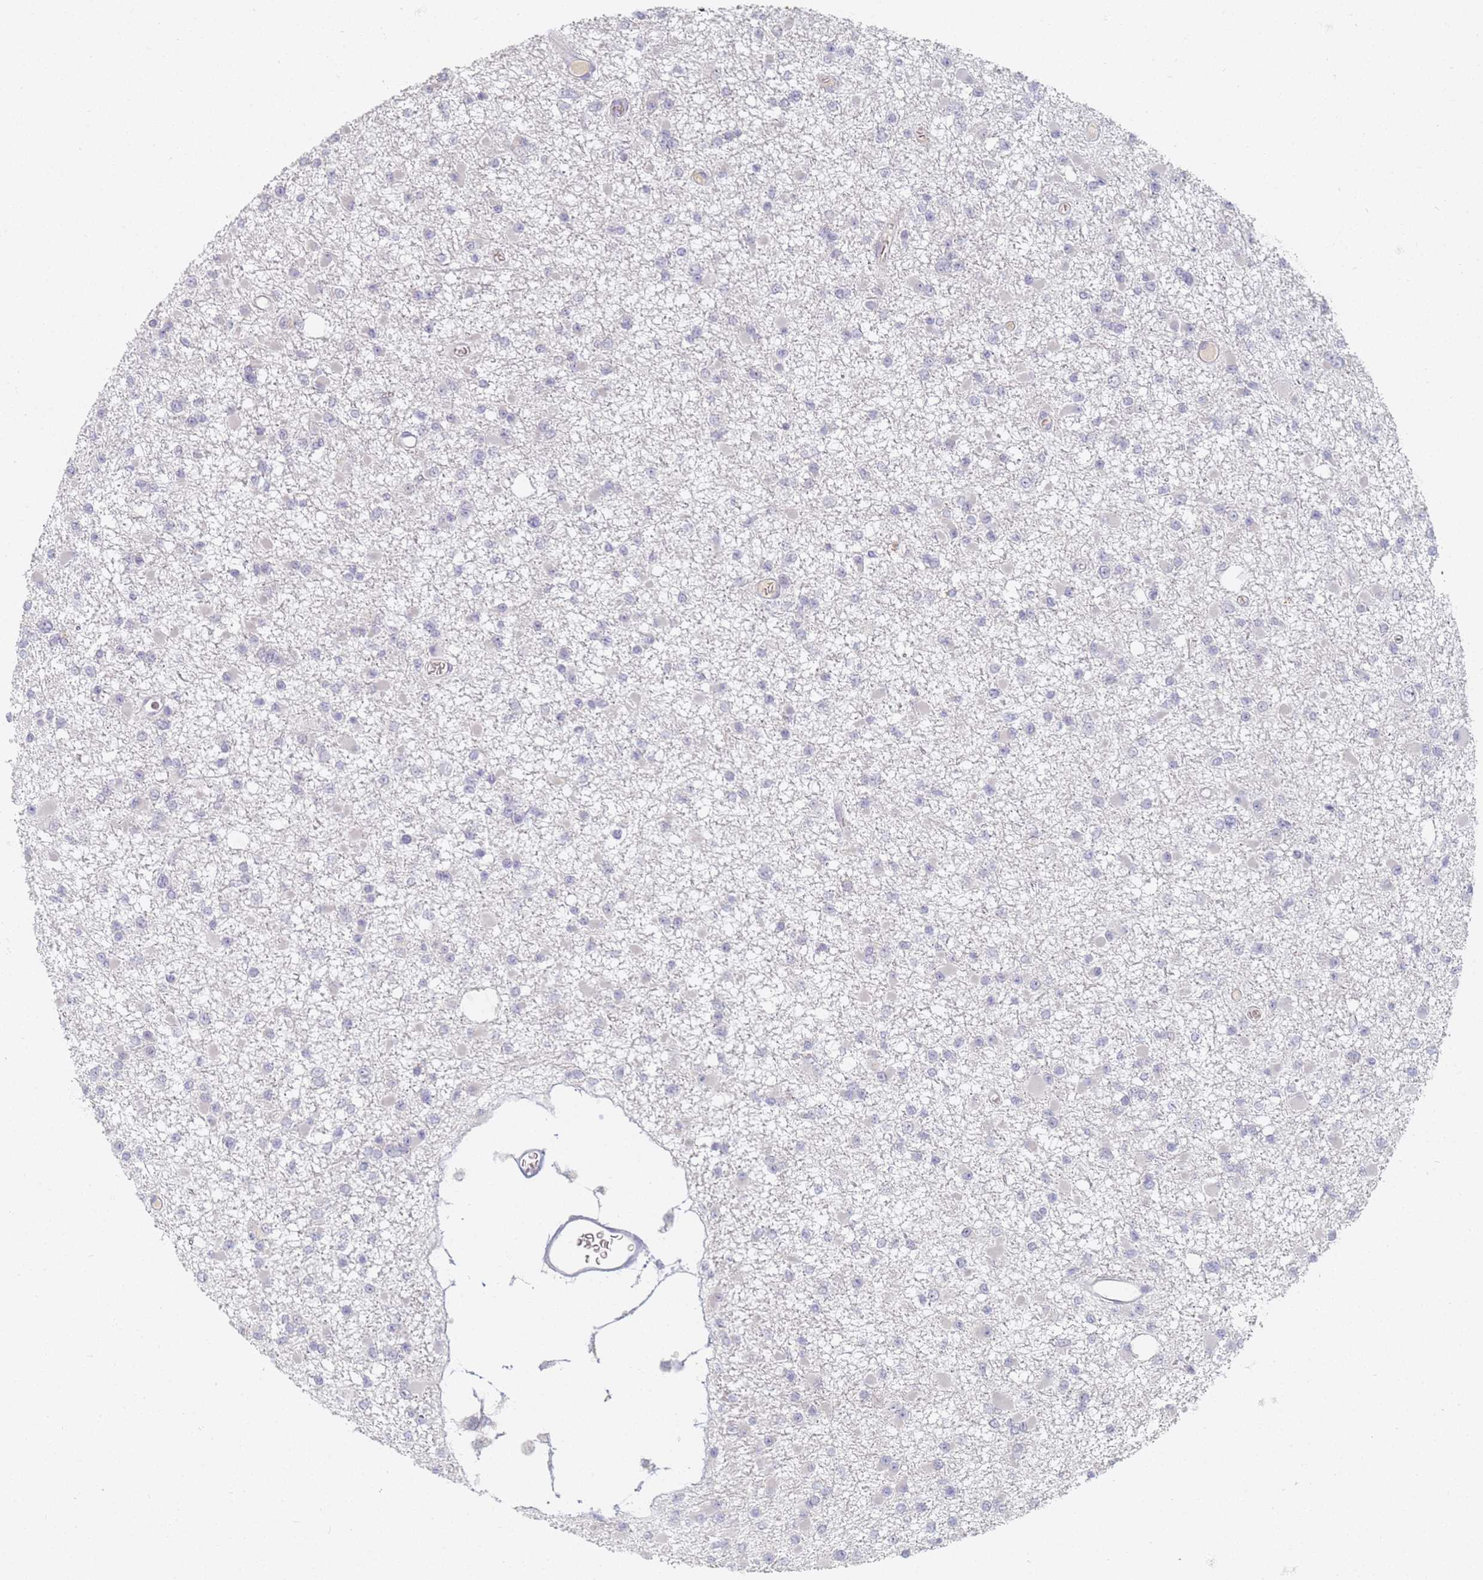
{"staining": {"intensity": "negative", "quantity": "none", "location": "none"}, "tissue": "glioma", "cell_type": "Tumor cells", "image_type": "cancer", "snomed": [{"axis": "morphology", "description": "Glioma, malignant, Low grade"}, {"axis": "topography", "description": "Brain"}], "caption": "High magnification brightfield microscopy of malignant glioma (low-grade) stained with DAB (3,3'-diaminobenzidine) (brown) and counterstained with hematoxylin (blue): tumor cells show no significant positivity.", "gene": "SLC38A9", "patient": {"sex": "female", "age": 22}}